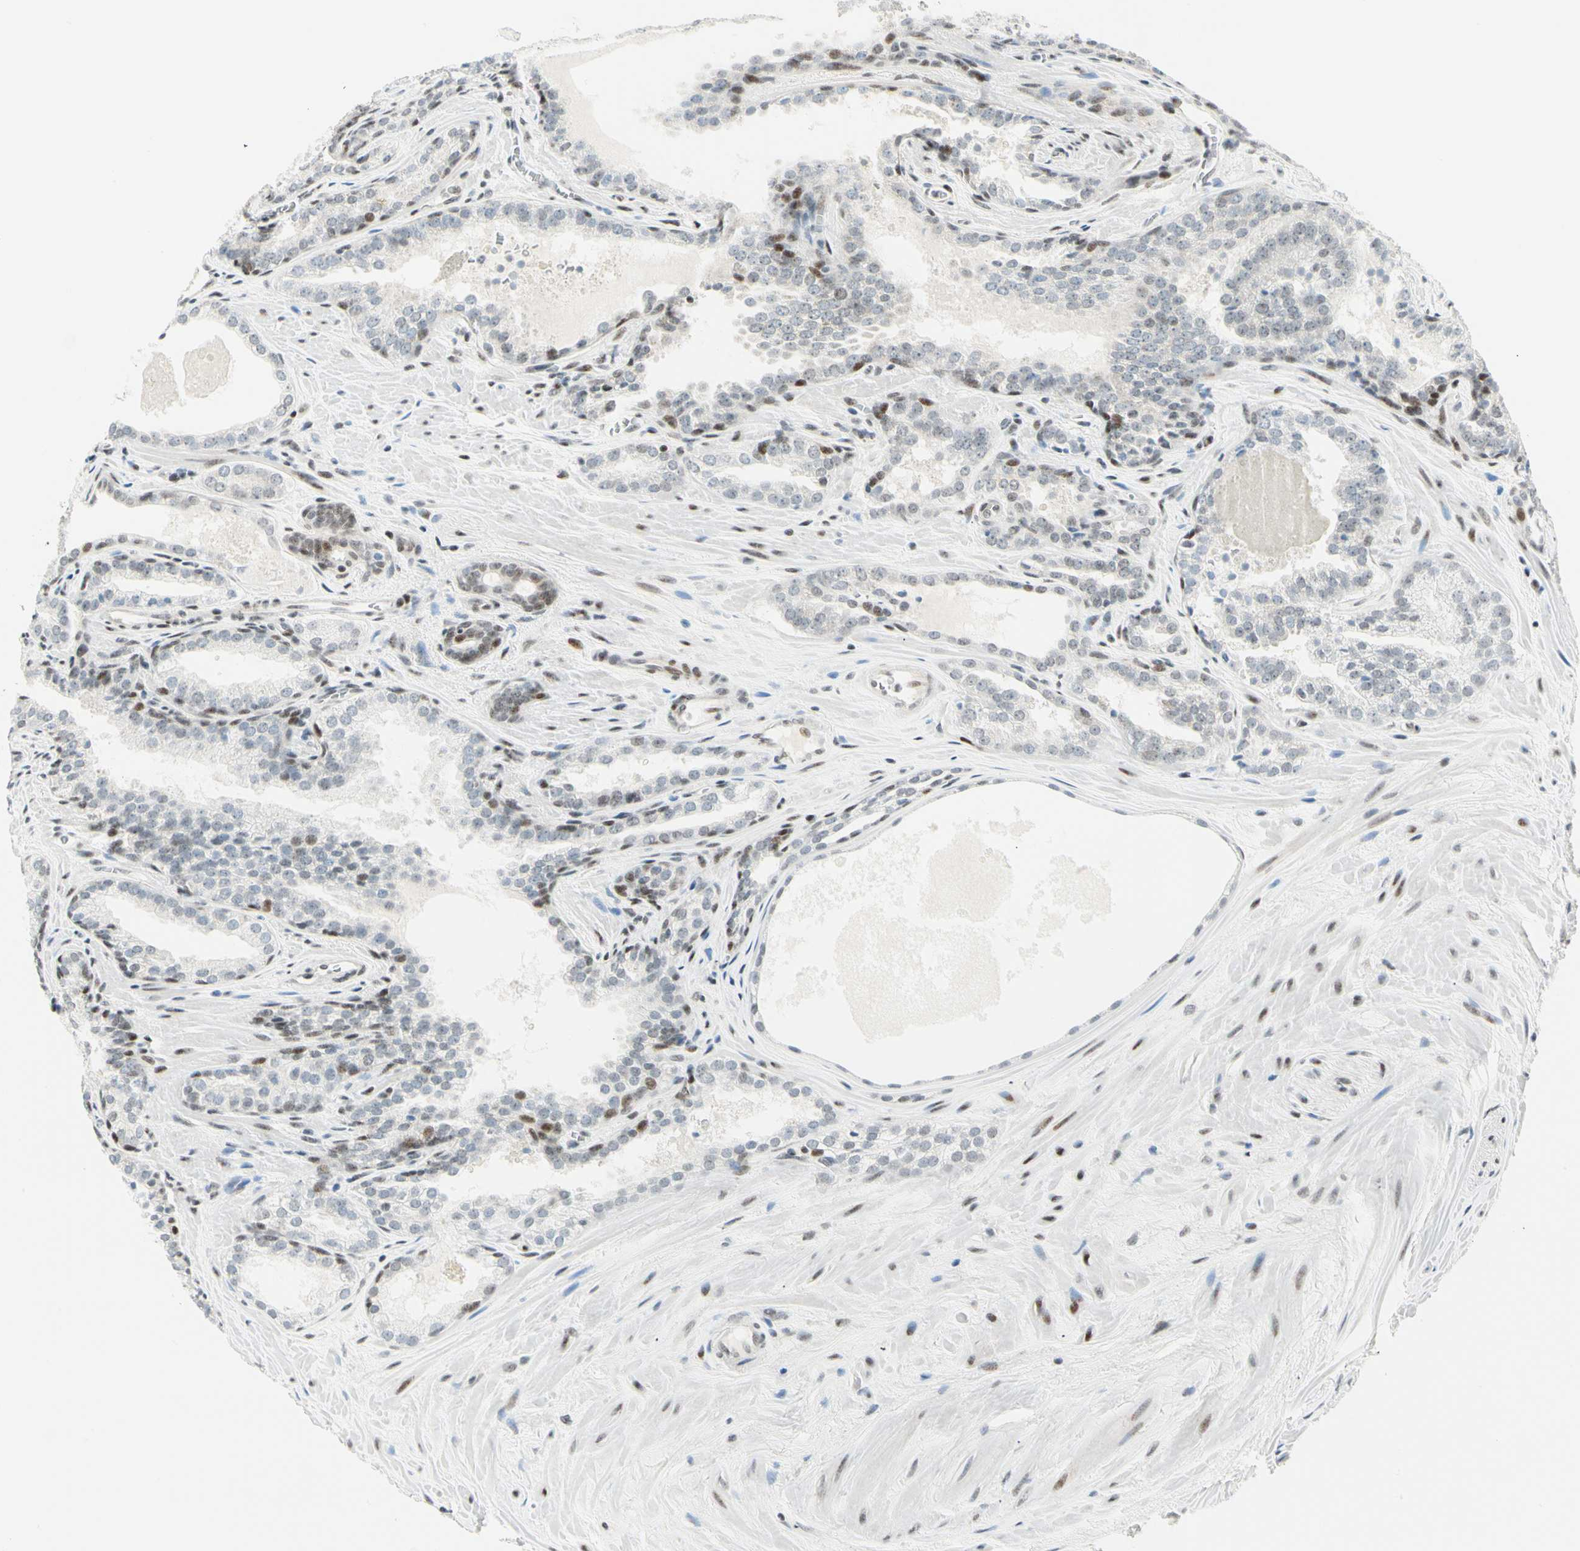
{"staining": {"intensity": "moderate", "quantity": "<25%", "location": "nuclear"}, "tissue": "prostate cancer", "cell_type": "Tumor cells", "image_type": "cancer", "snomed": [{"axis": "morphology", "description": "Adenocarcinoma, Low grade"}, {"axis": "topography", "description": "Prostate"}], "caption": "Human low-grade adenocarcinoma (prostate) stained with a brown dye reveals moderate nuclear positive positivity in about <25% of tumor cells.", "gene": "PKNOX1", "patient": {"sex": "male", "age": 60}}